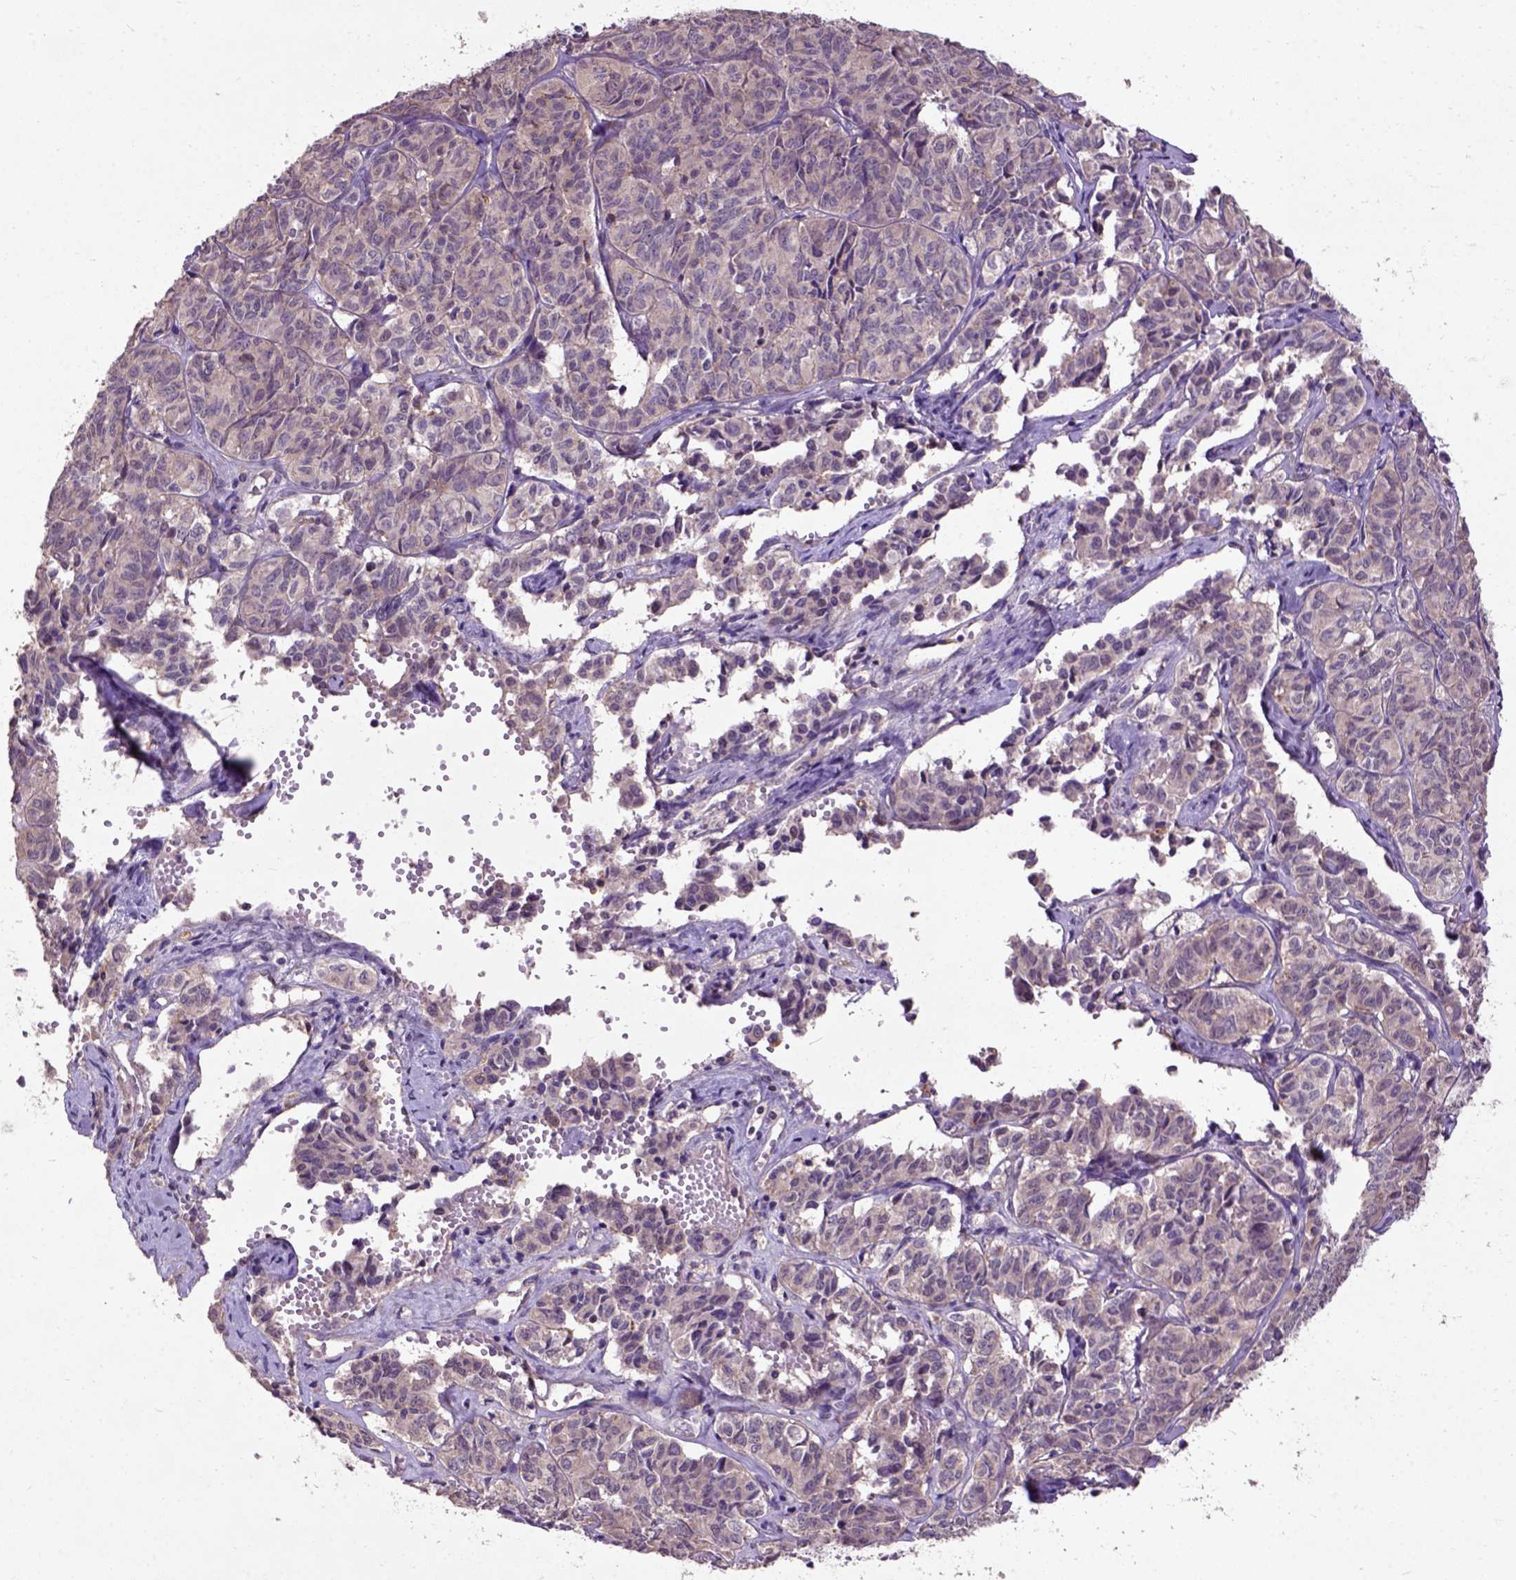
{"staining": {"intensity": "weak", "quantity": ">75%", "location": "cytoplasmic/membranous"}, "tissue": "ovarian cancer", "cell_type": "Tumor cells", "image_type": "cancer", "snomed": [{"axis": "morphology", "description": "Carcinoma, endometroid"}, {"axis": "topography", "description": "Ovary"}], "caption": "This photomicrograph displays ovarian endometroid carcinoma stained with IHC to label a protein in brown. The cytoplasmic/membranous of tumor cells show weak positivity for the protein. Nuclei are counter-stained blue.", "gene": "KBTBD8", "patient": {"sex": "female", "age": 80}}